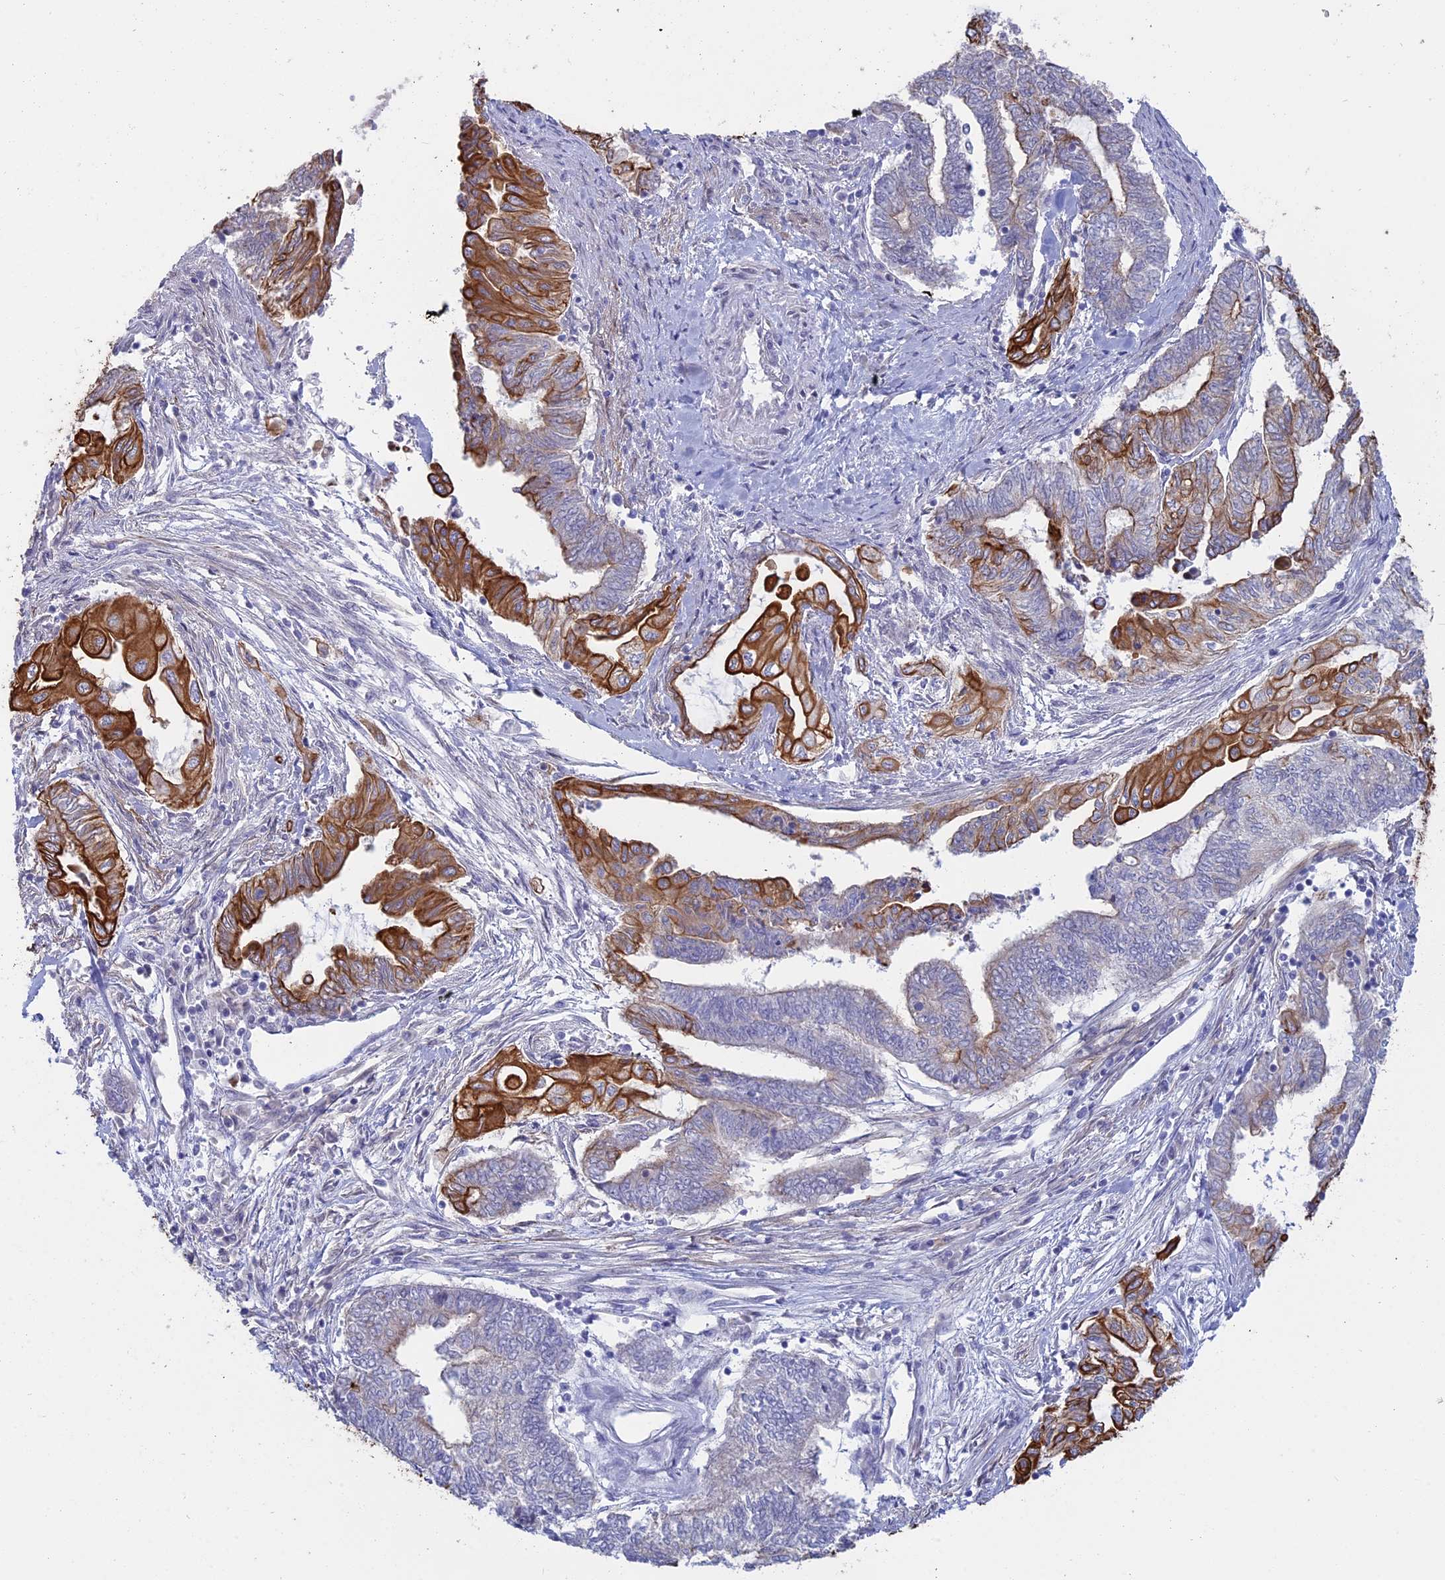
{"staining": {"intensity": "strong", "quantity": "25%-75%", "location": "cytoplasmic/membranous"}, "tissue": "endometrial cancer", "cell_type": "Tumor cells", "image_type": "cancer", "snomed": [{"axis": "morphology", "description": "Adenocarcinoma, NOS"}, {"axis": "topography", "description": "Uterus"}, {"axis": "topography", "description": "Endometrium"}], "caption": "This micrograph shows endometrial cancer stained with immunohistochemistry to label a protein in brown. The cytoplasmic/membranous of tumor cells show strong positivity for the protein. Nuclei are counter-stained blue.", "gene": "MYO5B", "patient": {"sex": "female", "age": 70}}